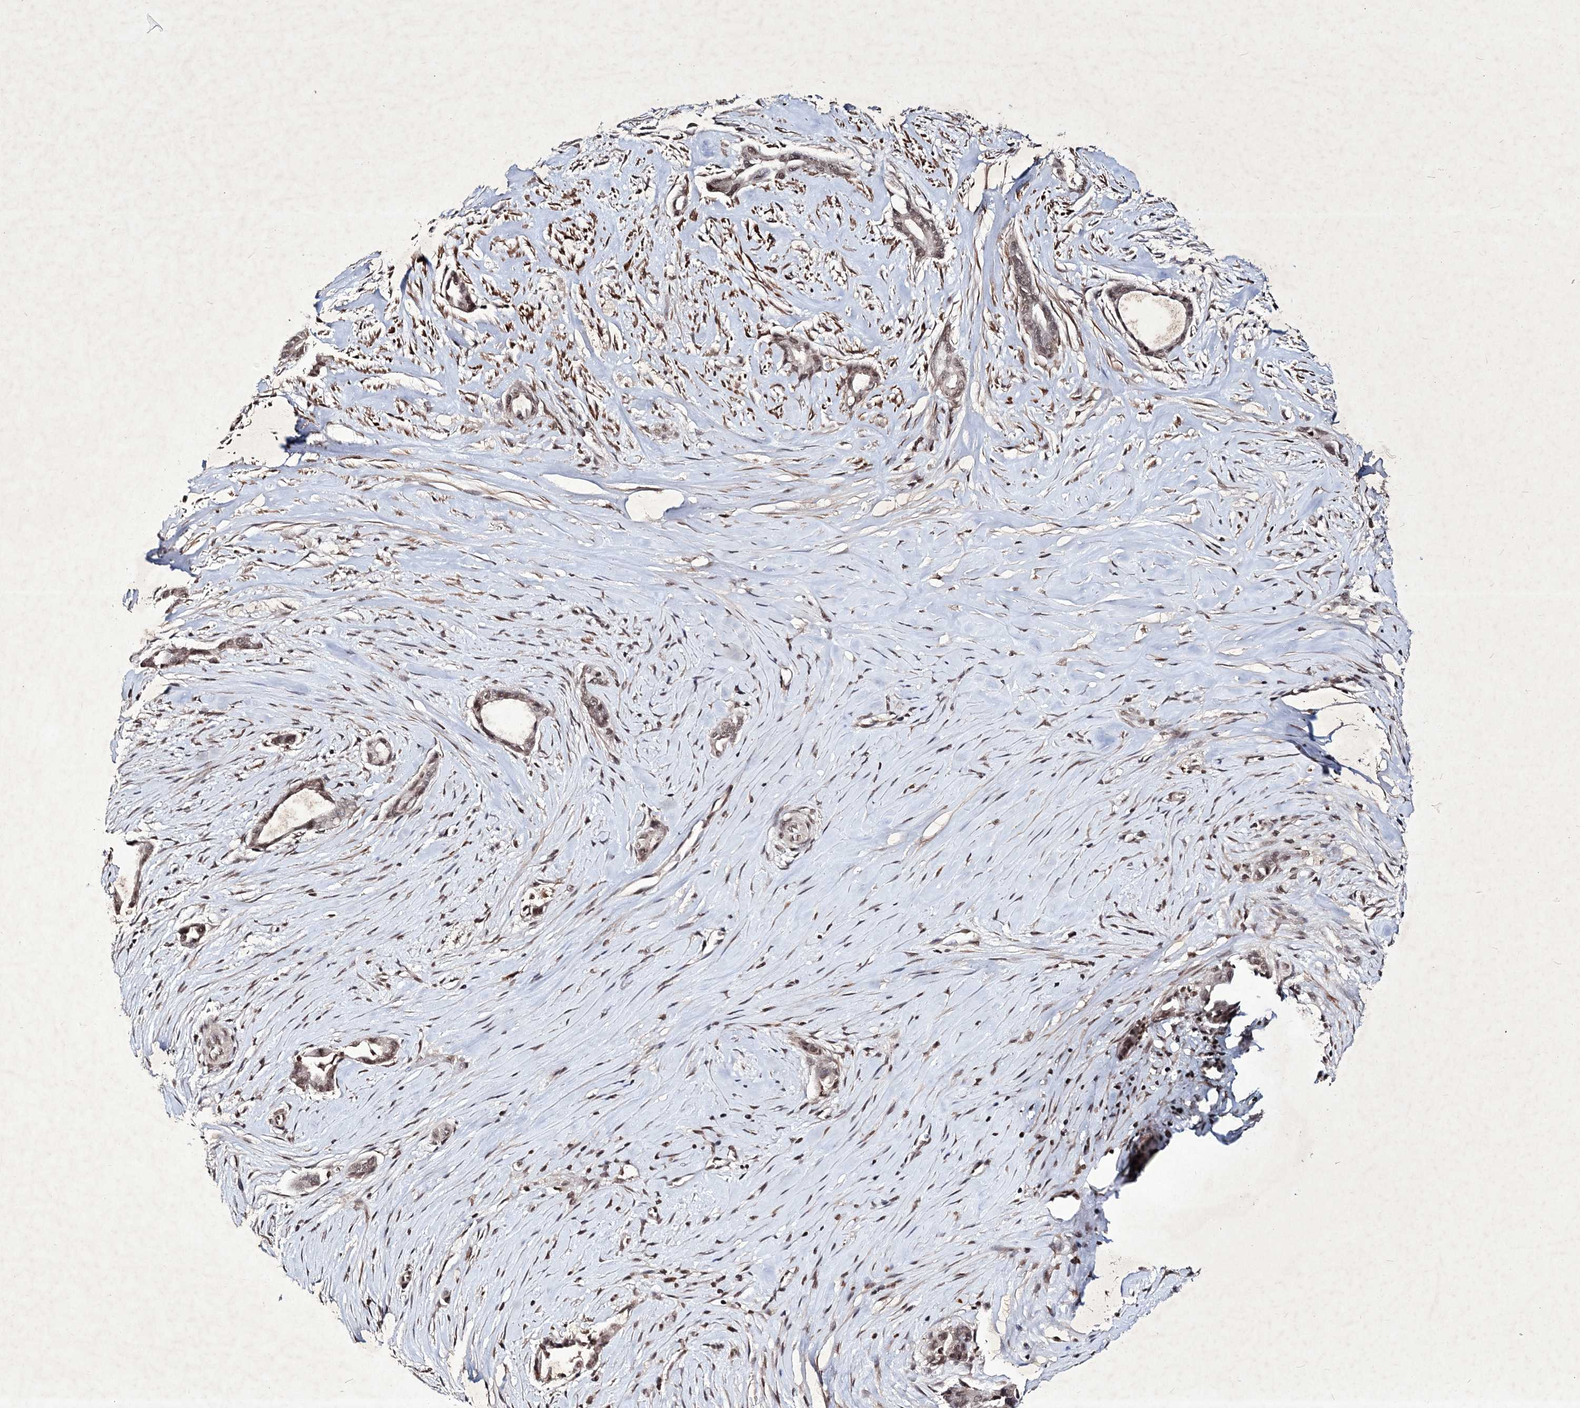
{"staining": {"intensity": "moderate", "quantity": ">75%", "location": "nuclear"}, "tissue": "liver cancer", "cell_type": "Tumor cells", "image_type": "cancer", "snomed": [{"axis": "morphology", "description": "Cholangiocarcinoma"}, {"axis": "topography", "description": "Liver"}], "caption": "This micrograph exhibits immunohistochemistry staining of human liver cancer (cholangiocarcinoma), with medium moderate nuclear expression in approximately >75% of tumor cells.", "gene": "SOWAHB", "patient": {"sex": "female", "age": 55}}